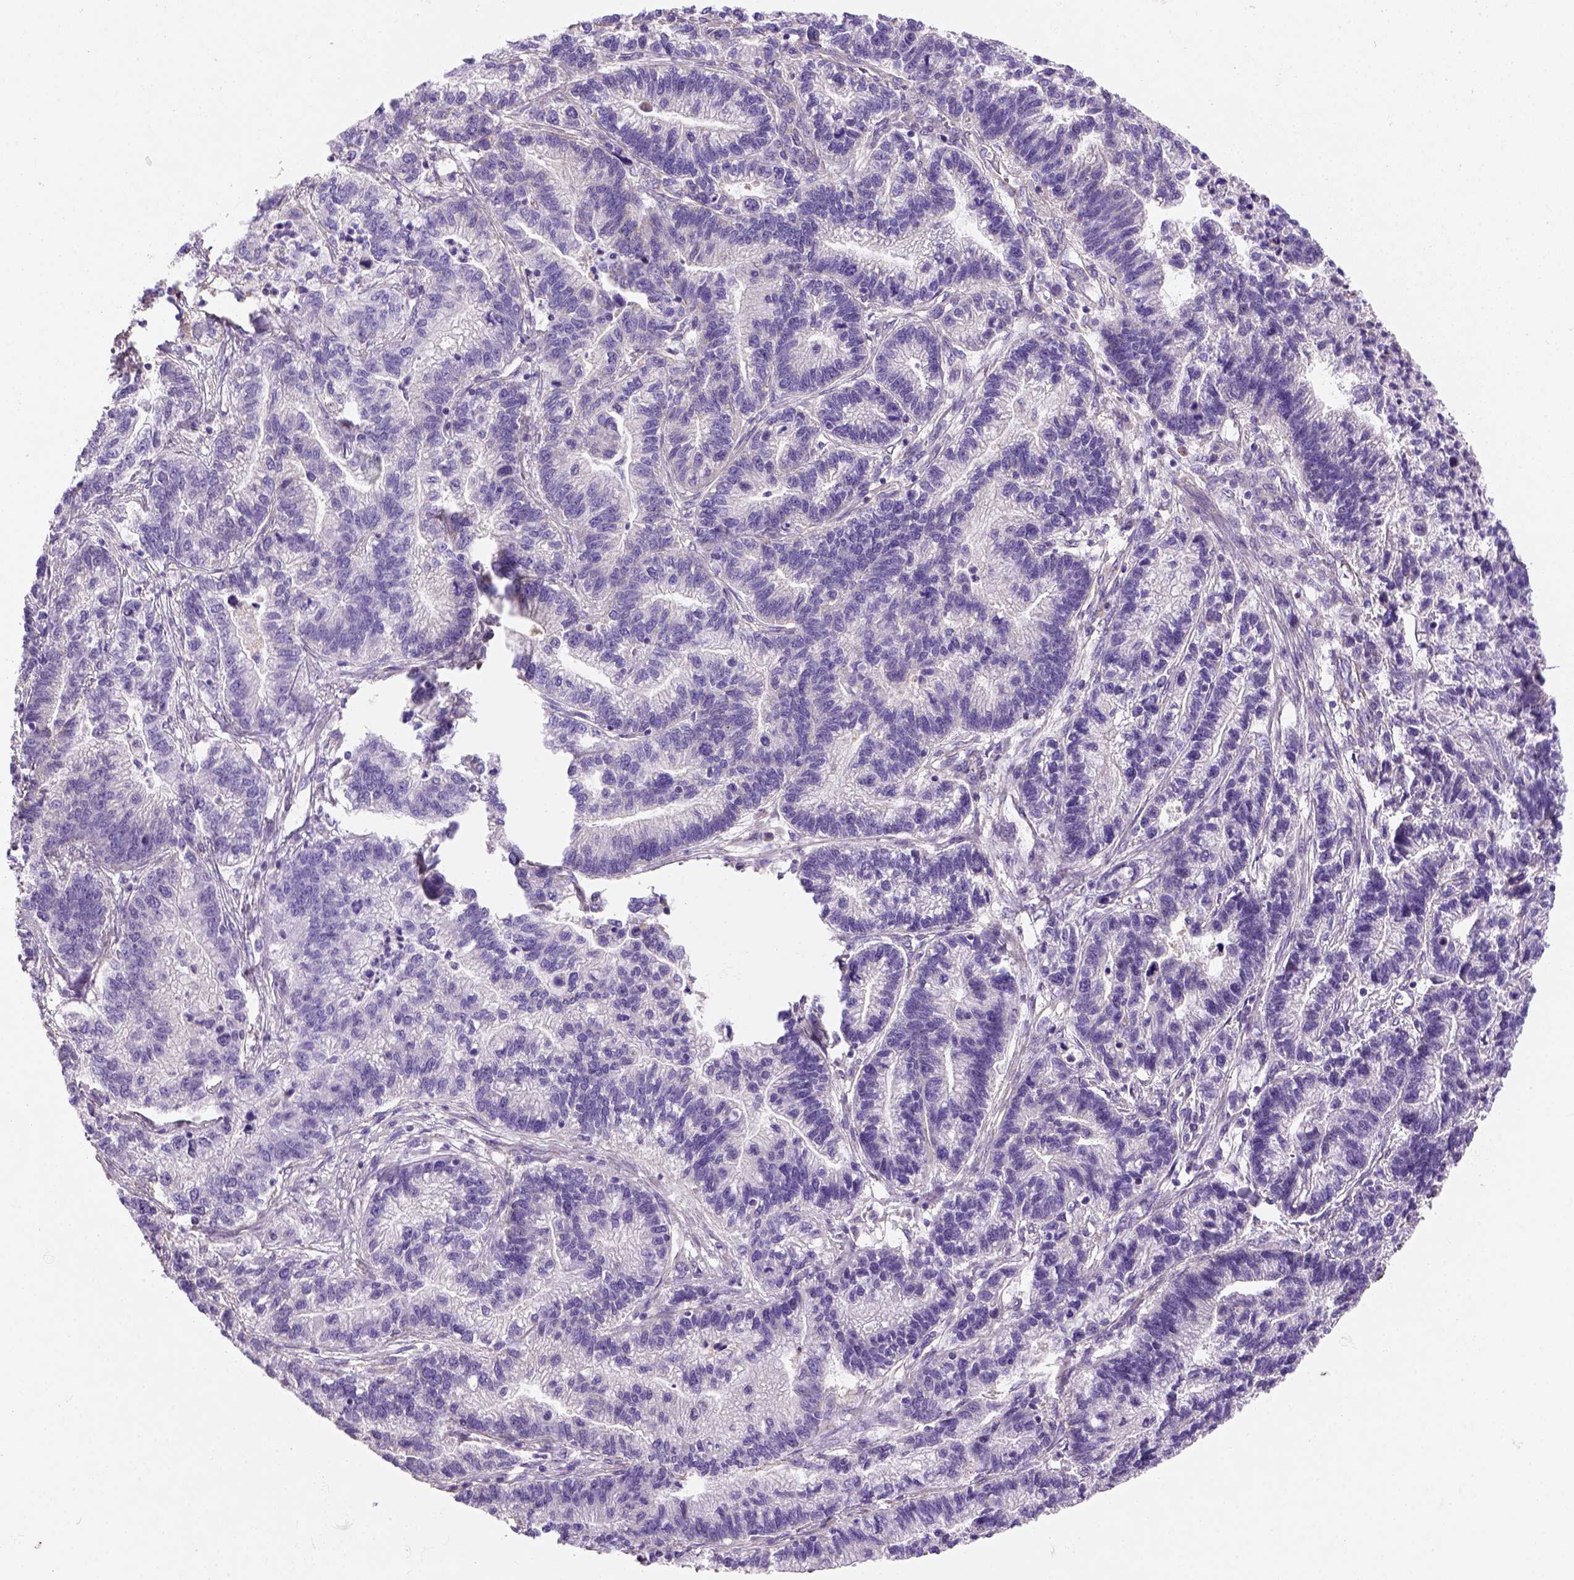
{"staining": {"intensity": "negative", "quantity": "none", "location": "none"}, "tissue": "stomach cancer", "cell_type": "Tumor cells", "image_type": "cancer", "snomed": [{"axis": "morphology", "description": "Adenocarcinoma, NOS"}, {"axis": "topography", "description": "Stomach"}], "caption": "Tumor cells are negative for protein expression in human stomach adenocarcinoma.", "gene": "HTRA1", "patient": {"sex": "male", "age": 83}}